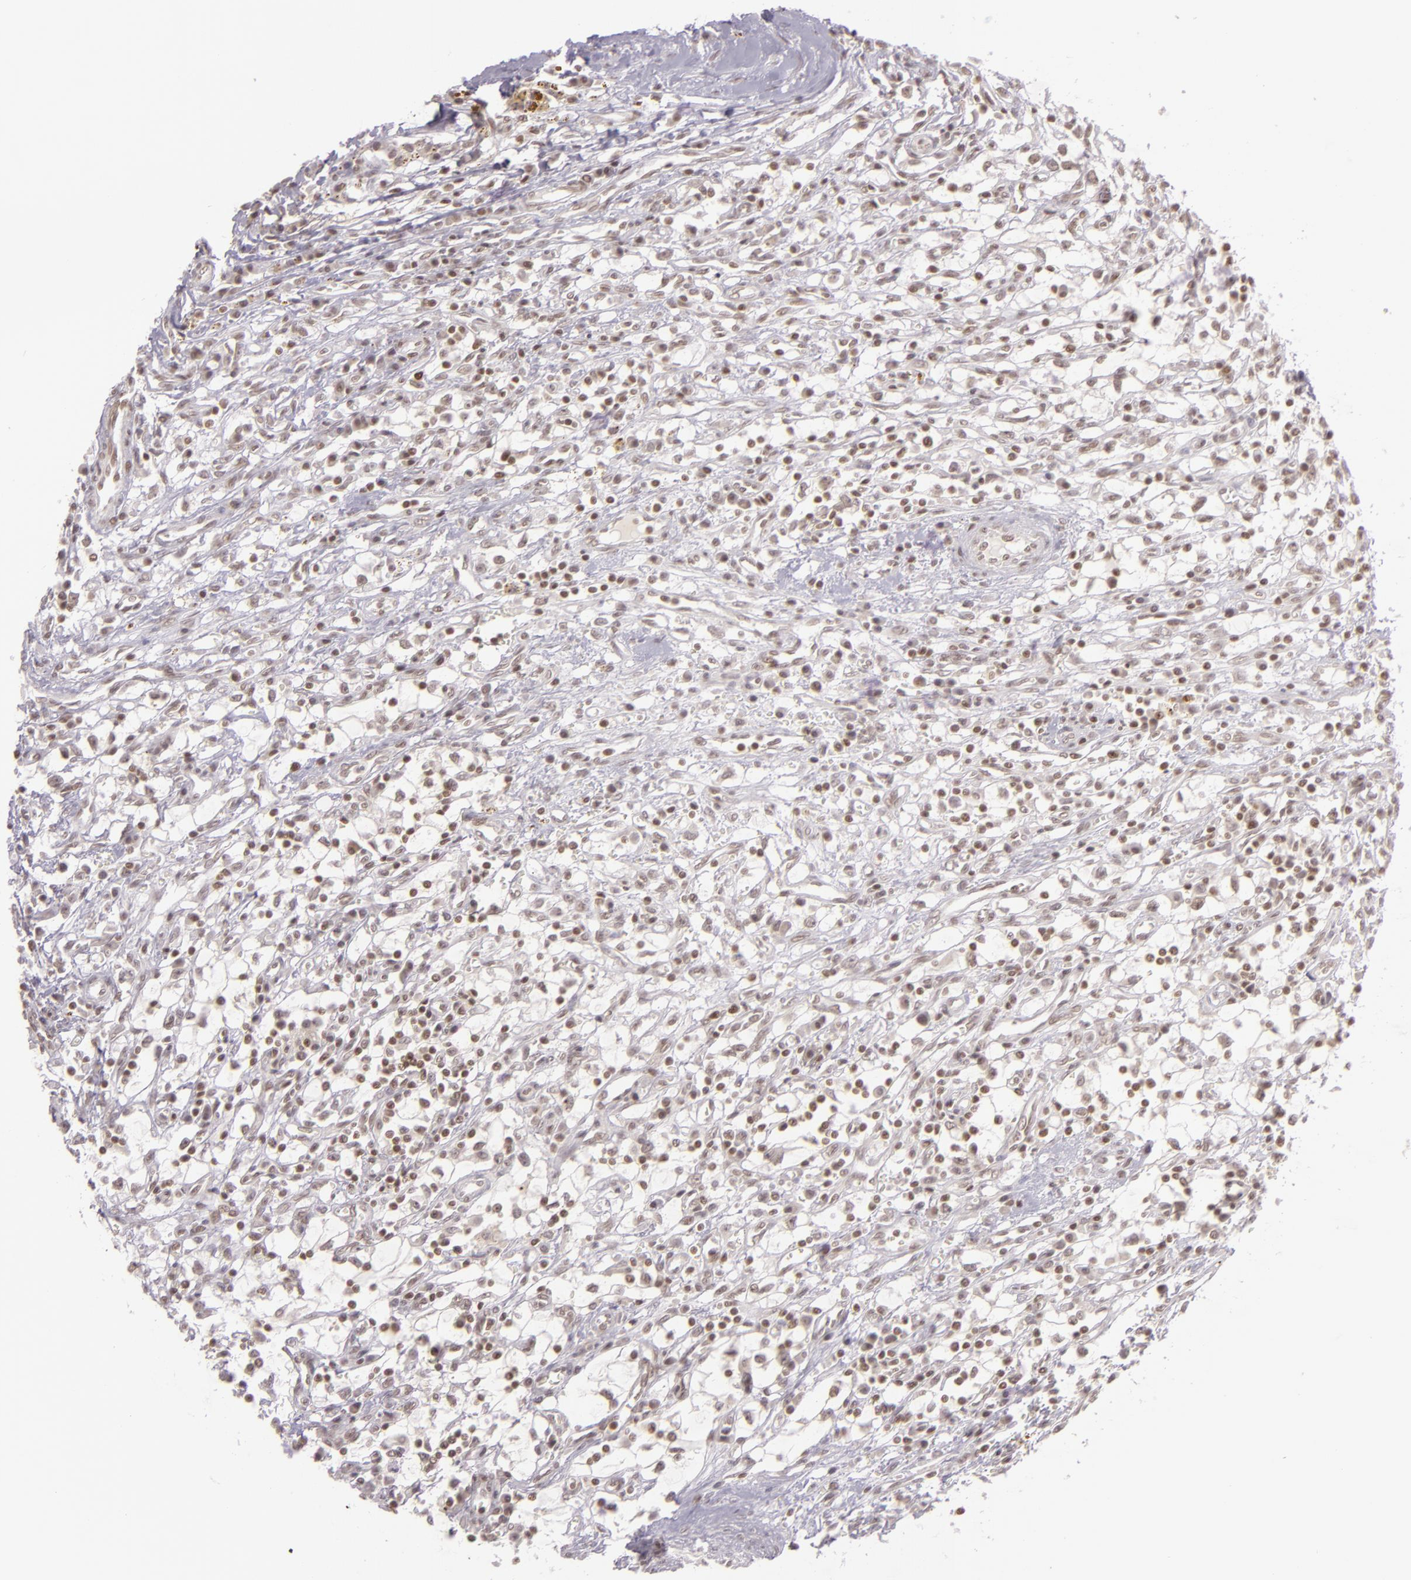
{"staining": {"intensity": "weak", "quantity": ">75%", "location": "nuclear"}, "tissue": "renal cancer", "cell_type": "Tumor cells", "image_type": "cancer", "snomed": [{"axis": "morphology", "description": "Adenocarcinoma, NOS"}, {"axis": "topography", "description": "Kidney"}], "caption": "The micrograph displays a brown stain indicating the presence of a protein in the nuclear of tumor cells in renal cancer.", "gene": "ZFX", "patient": {"sex": "male", "age": 82}}